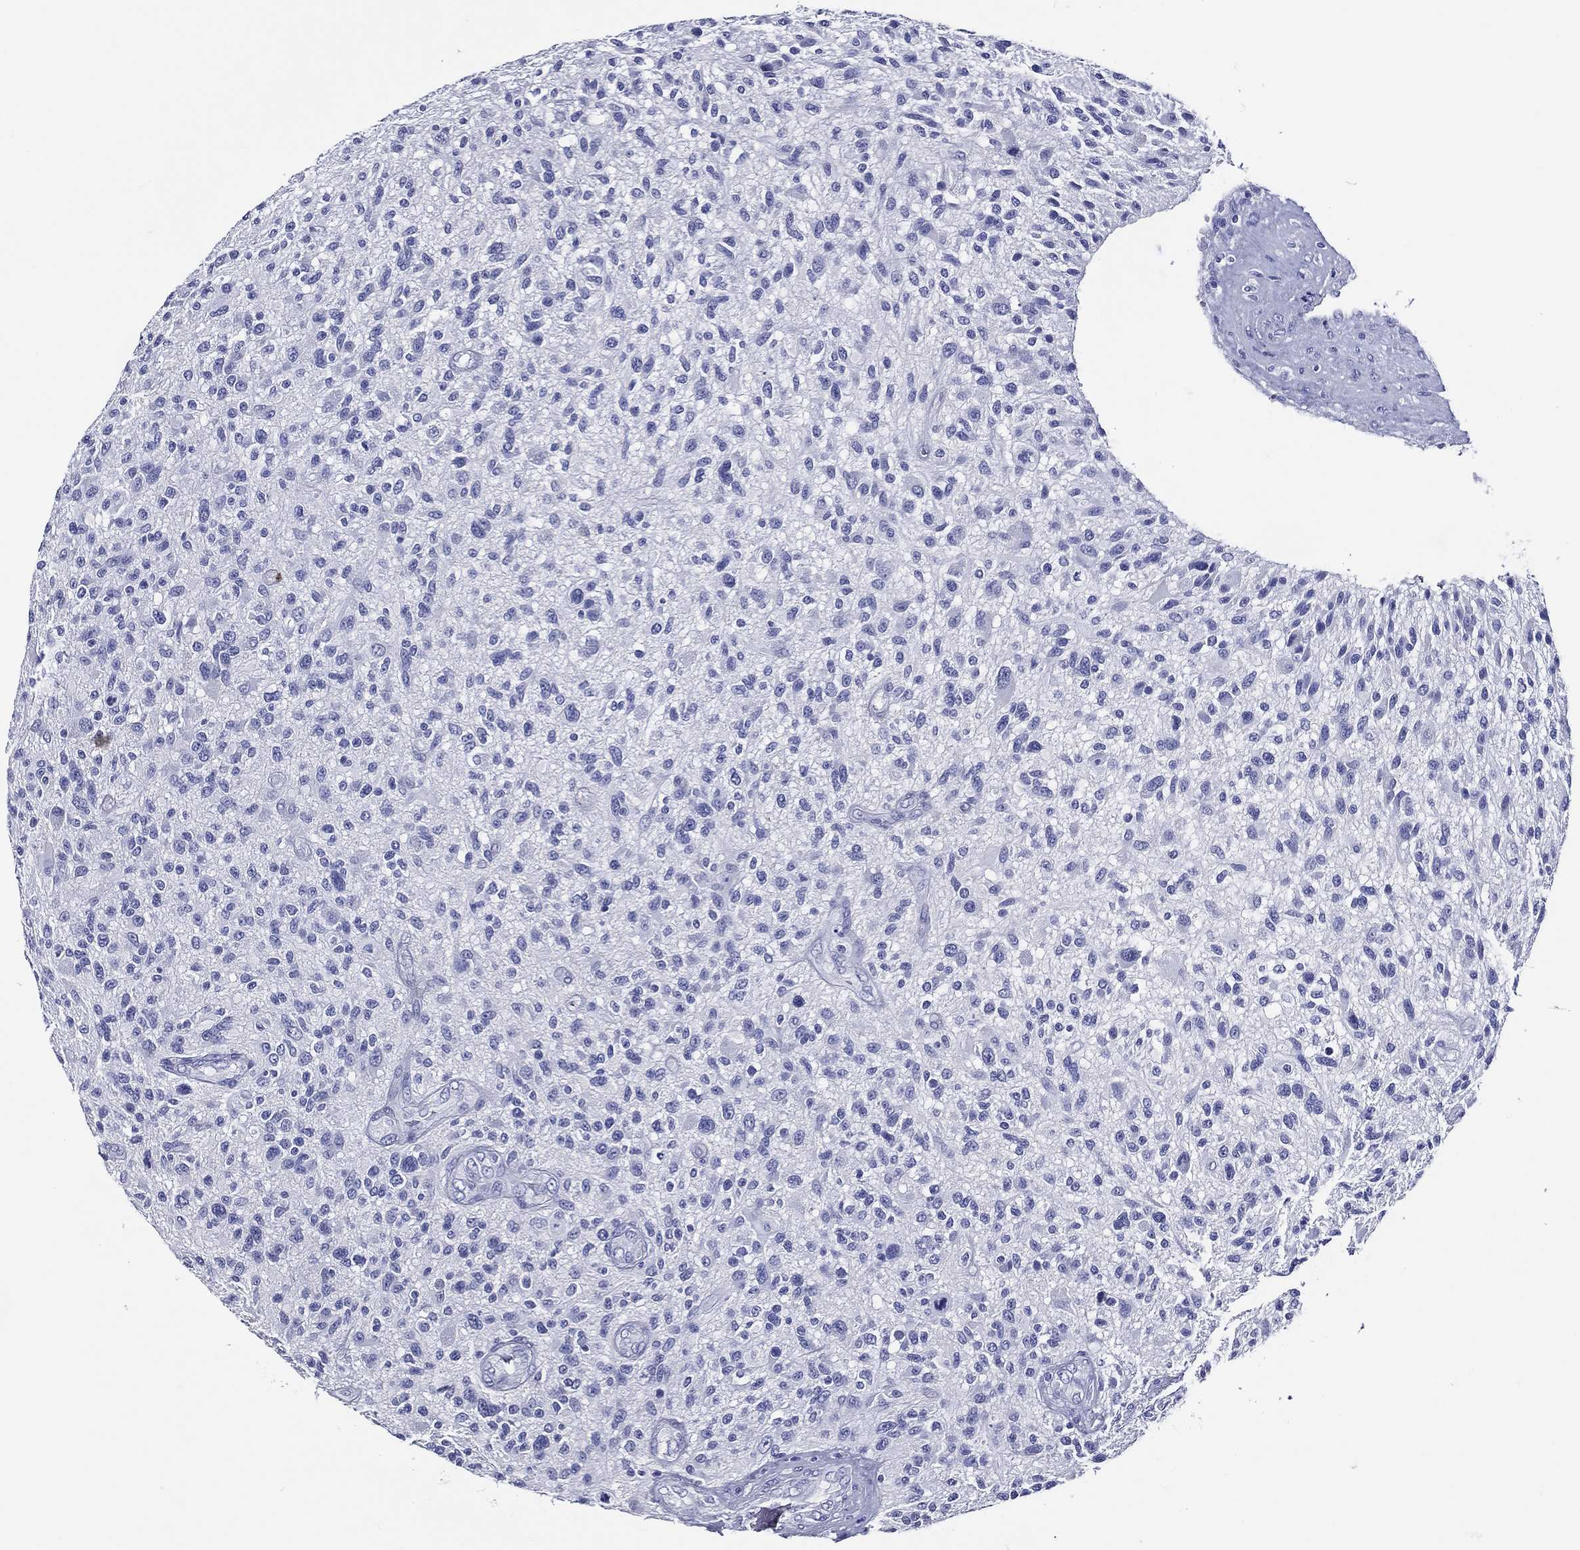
{"staining": {"intensity": "negative", "quantity": "none", "location": "none"}, "tissue": "glioma", "cell_type": "Tumor cells", "image_type": "cancer", "snomed": [{"axis": "morphology", "description": "Glioma, malignant, High grade"}, {"axis": "topography", "description": "Brain"}], "caption": "Human glioma stained for a protein using IHC demonstrates no expression in tumor cells.", "gene": "ACE2", "patient": {"sex": "male", "age": 47}}